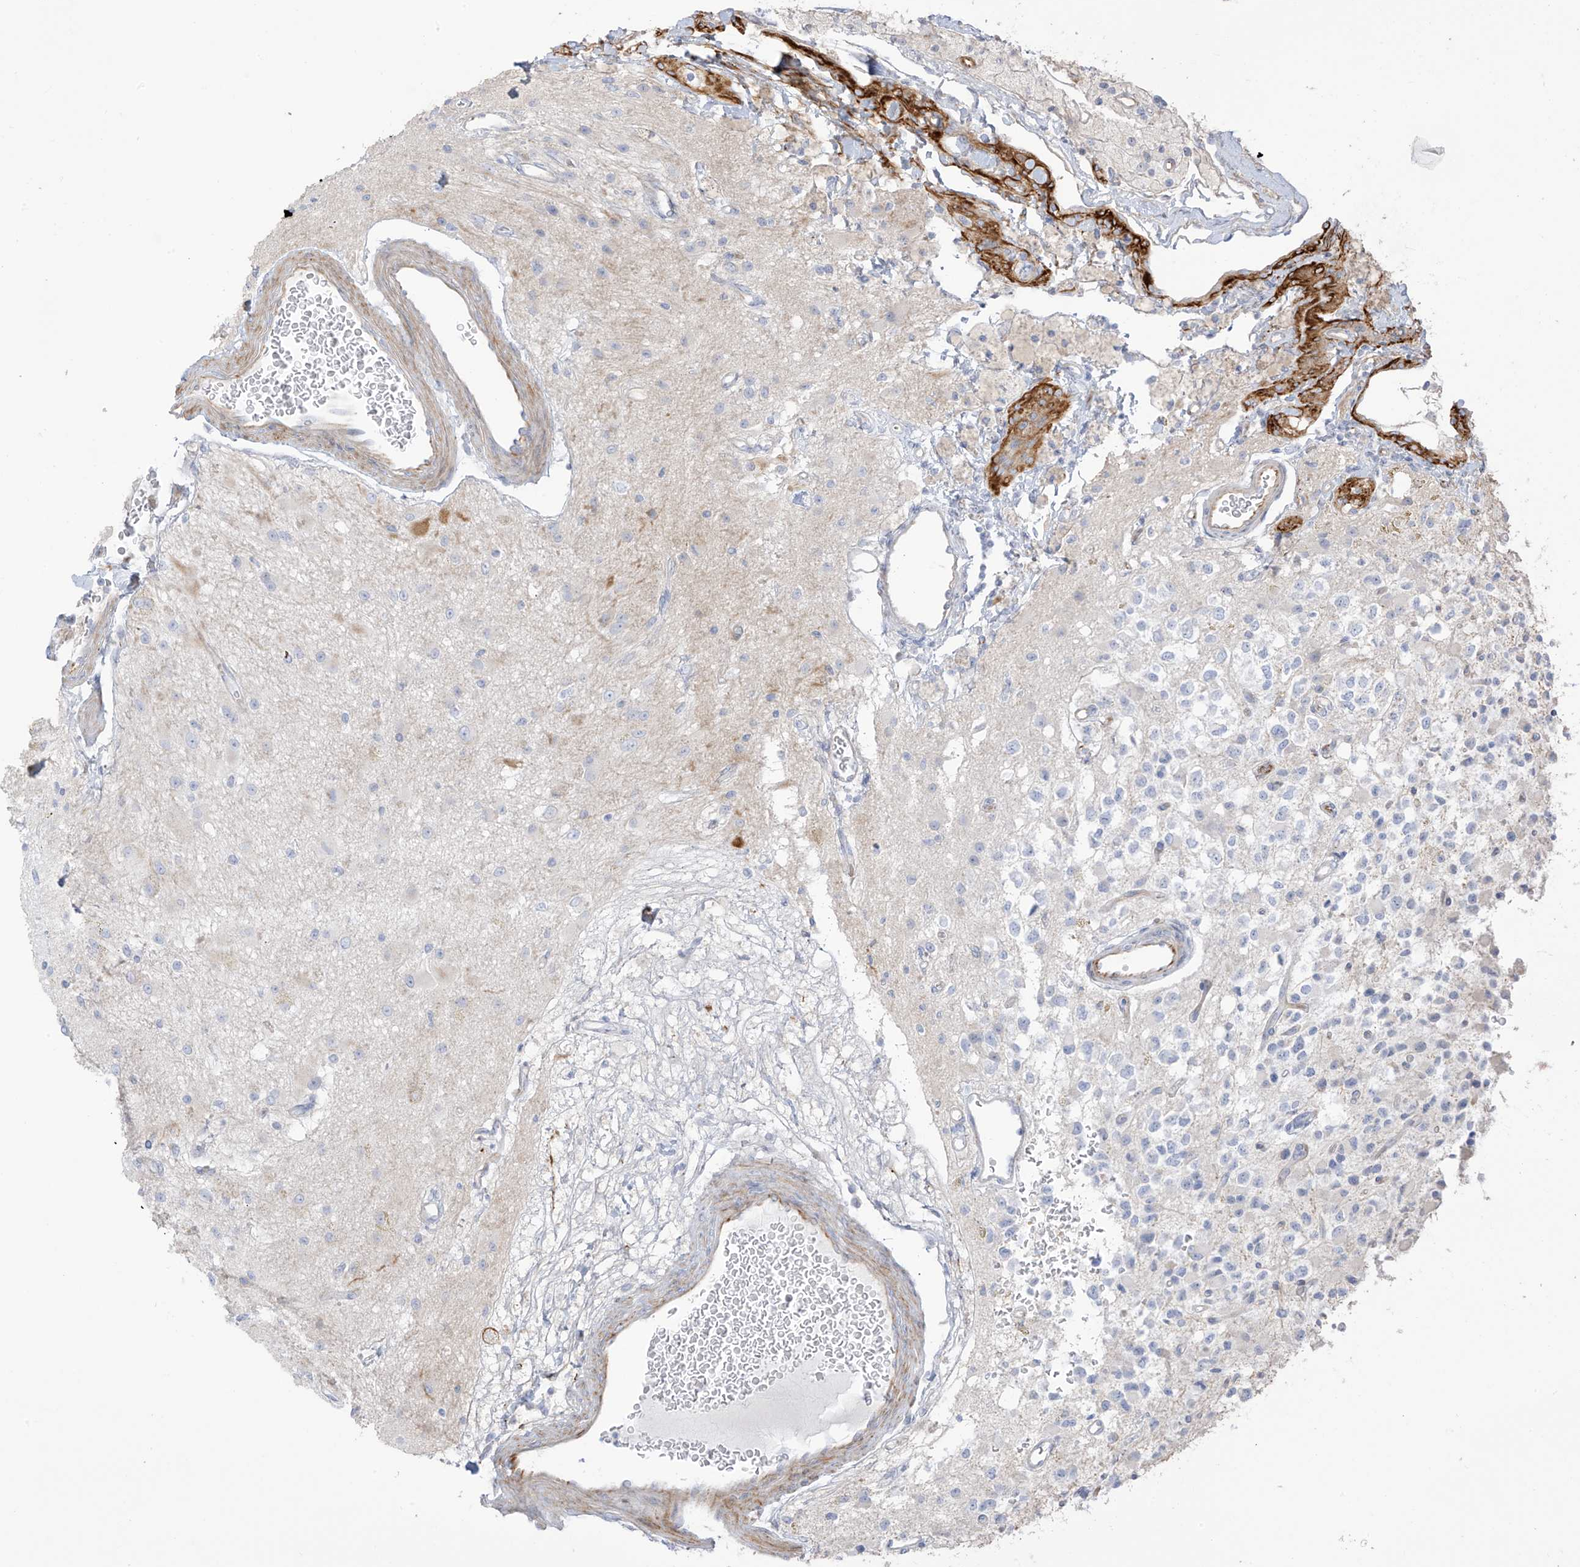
{"staining": {"intensity": "negative", "quantity": "none", "location": "none"}, "tissue": "glioma", "cell_type": "Tumor cells", "image_type": "cancer", "snomed": [{"axis": "morphology", "description": "Glioma, malignant, High grade"}, {"axis": "topography", "description": "Brain"}], "caption": "Protein analysis of high-grade glioma (malignant) shows no significant expression in tumor cells.", "gene": "DCDC2", "patient": {"sex": "male", "age": 34}}